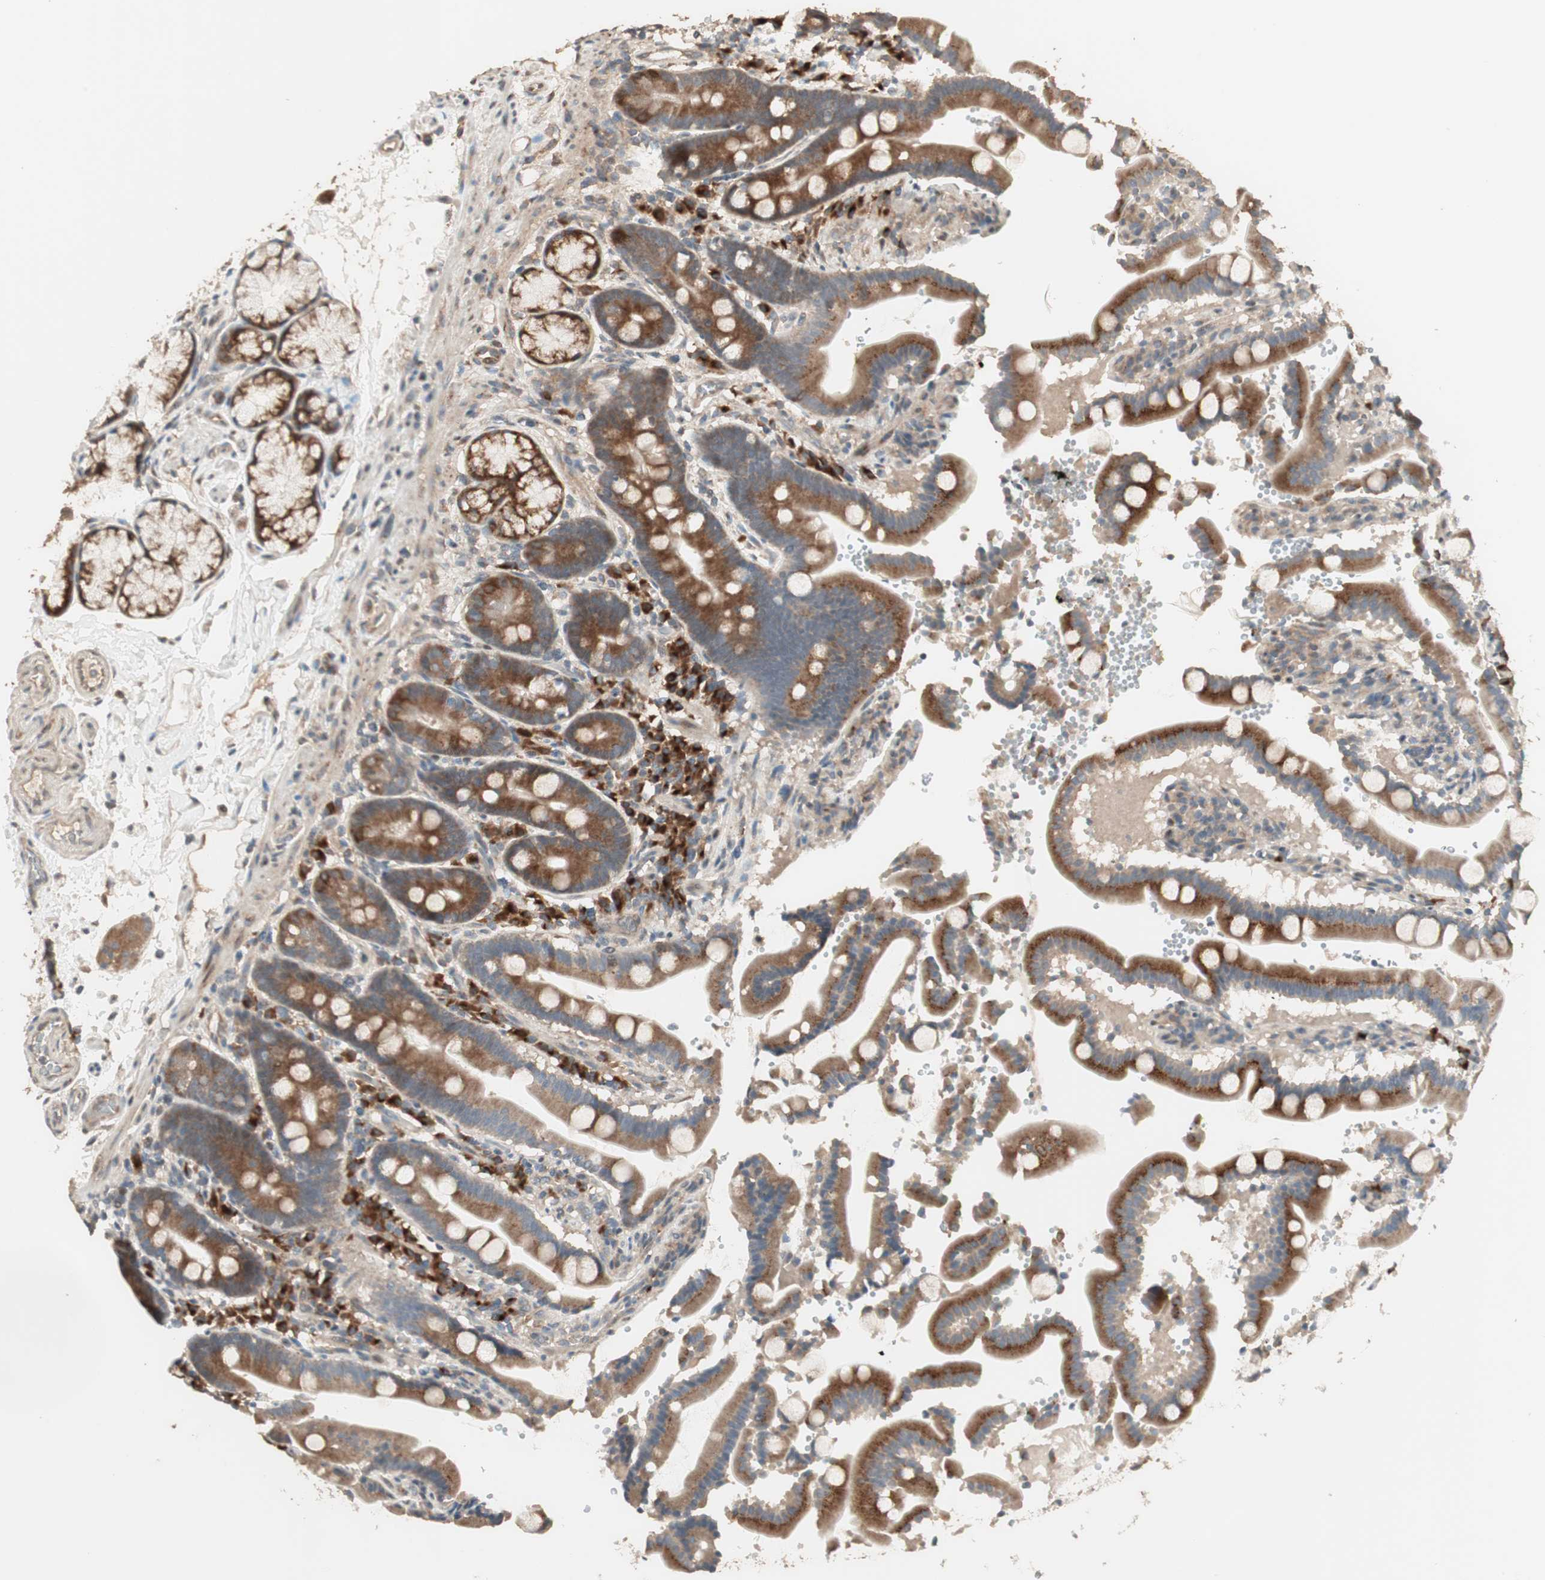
{"staining": {"intensity": "strong", "quantity": ">75%", "location": "cytoplasmic/membranous"}, "tissue": "duodenum", "cell_type": "Glandular cells", "image_type": "normal", "snomed": [{"axis": "morphology", "description": "Normal tissue, NOS"}, {"axis": "topography", "description": "Small intestine, NOS"}], "caption": "Brown immunohistochemical staining in normal human duodenum demonstrates strong cytoplasmic/membranous positivity in about >75% of glandular cells. (Stains: DAB in brown, nuclei in blue, Microscopy: brightfield microscopy at high magnification).", "gene": "RARRES1", "patient": {"sex": "female", "age": 71}}